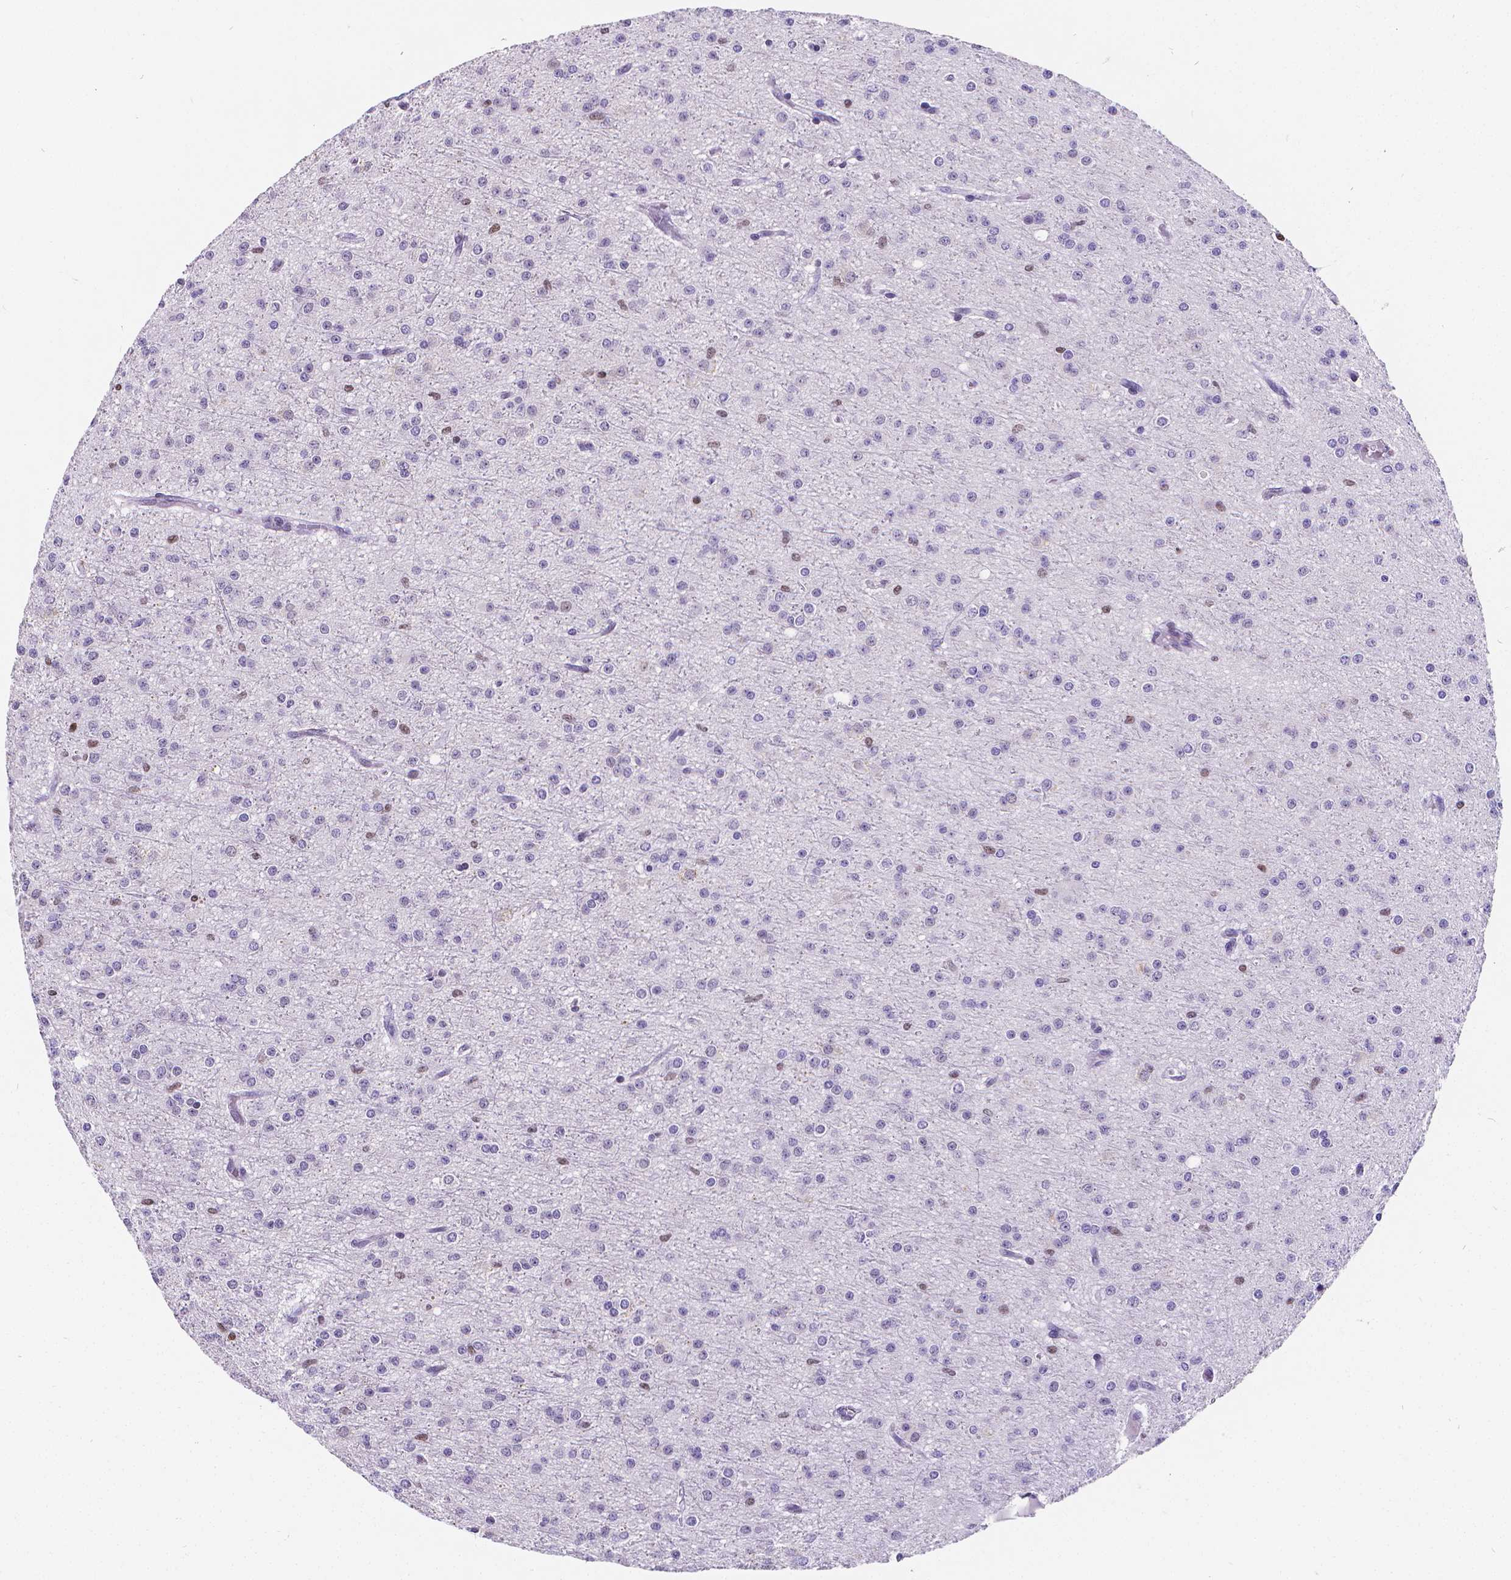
{"staining": {"intensity": "negative", "quantity": "none", "location": "none"}, "tissue": "glioma", "cell_type": "Tumor cells", "image_type": "cancer", "snomed": [{"axis": "morphology", "description": "Glioma, malignant, Low grade"}, {"axis": "topography", "description": "Brain"}], "caption": "Protein analysis of malignant low-grade glioma reveals no significant expression in tumor cells. (Immunohistochemistry (ihc), brightfield microscopy, high magnification).", "gene": "MEF2C", "patient": {"sex": "male", "age": 27}}